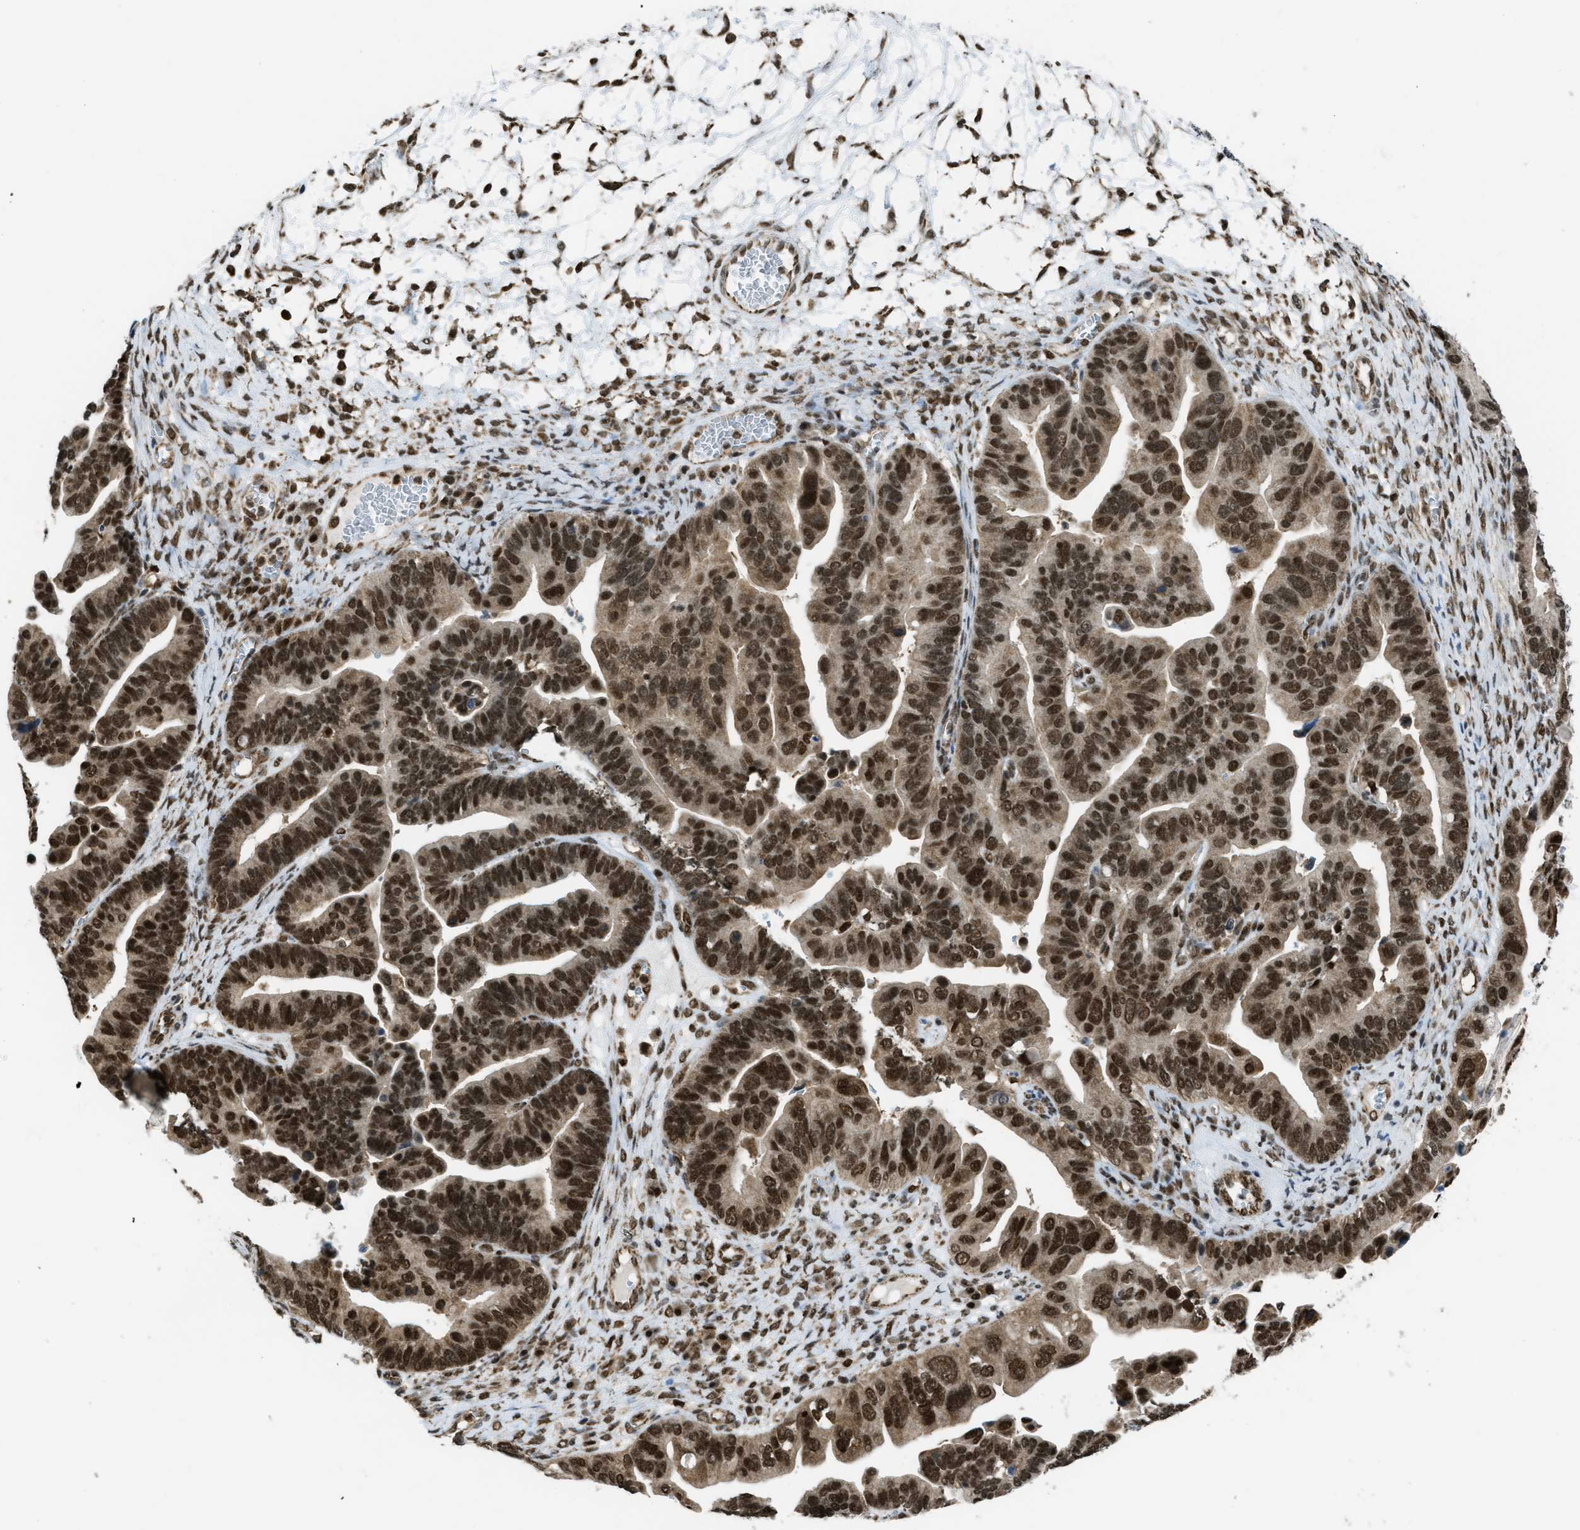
{"staining": {"intensity": "strong", "quantity": ">75%", "location": "nuclear"}, "tissue": "ovarian cancer", "cell_type": "Tumor cells", "image_type": "cancer", "snomed": [{"axis": "morphology", "description": "Cystadenocarcinoma, serous, NOS"}, {"axis": "topography", "description": "Ovary"}], "caption": "Immunohistochemical staining of human ovarian cancer displays strong nuclear protein staining in approximately >75% of tumor cells. The protein of interest is stained brown, and the nuclei are stained in blue (DAB IHC with brightfield microscopy, high magnification).", "gene": "TNPO1", "patient": {"sex": "female", "age": 56}}